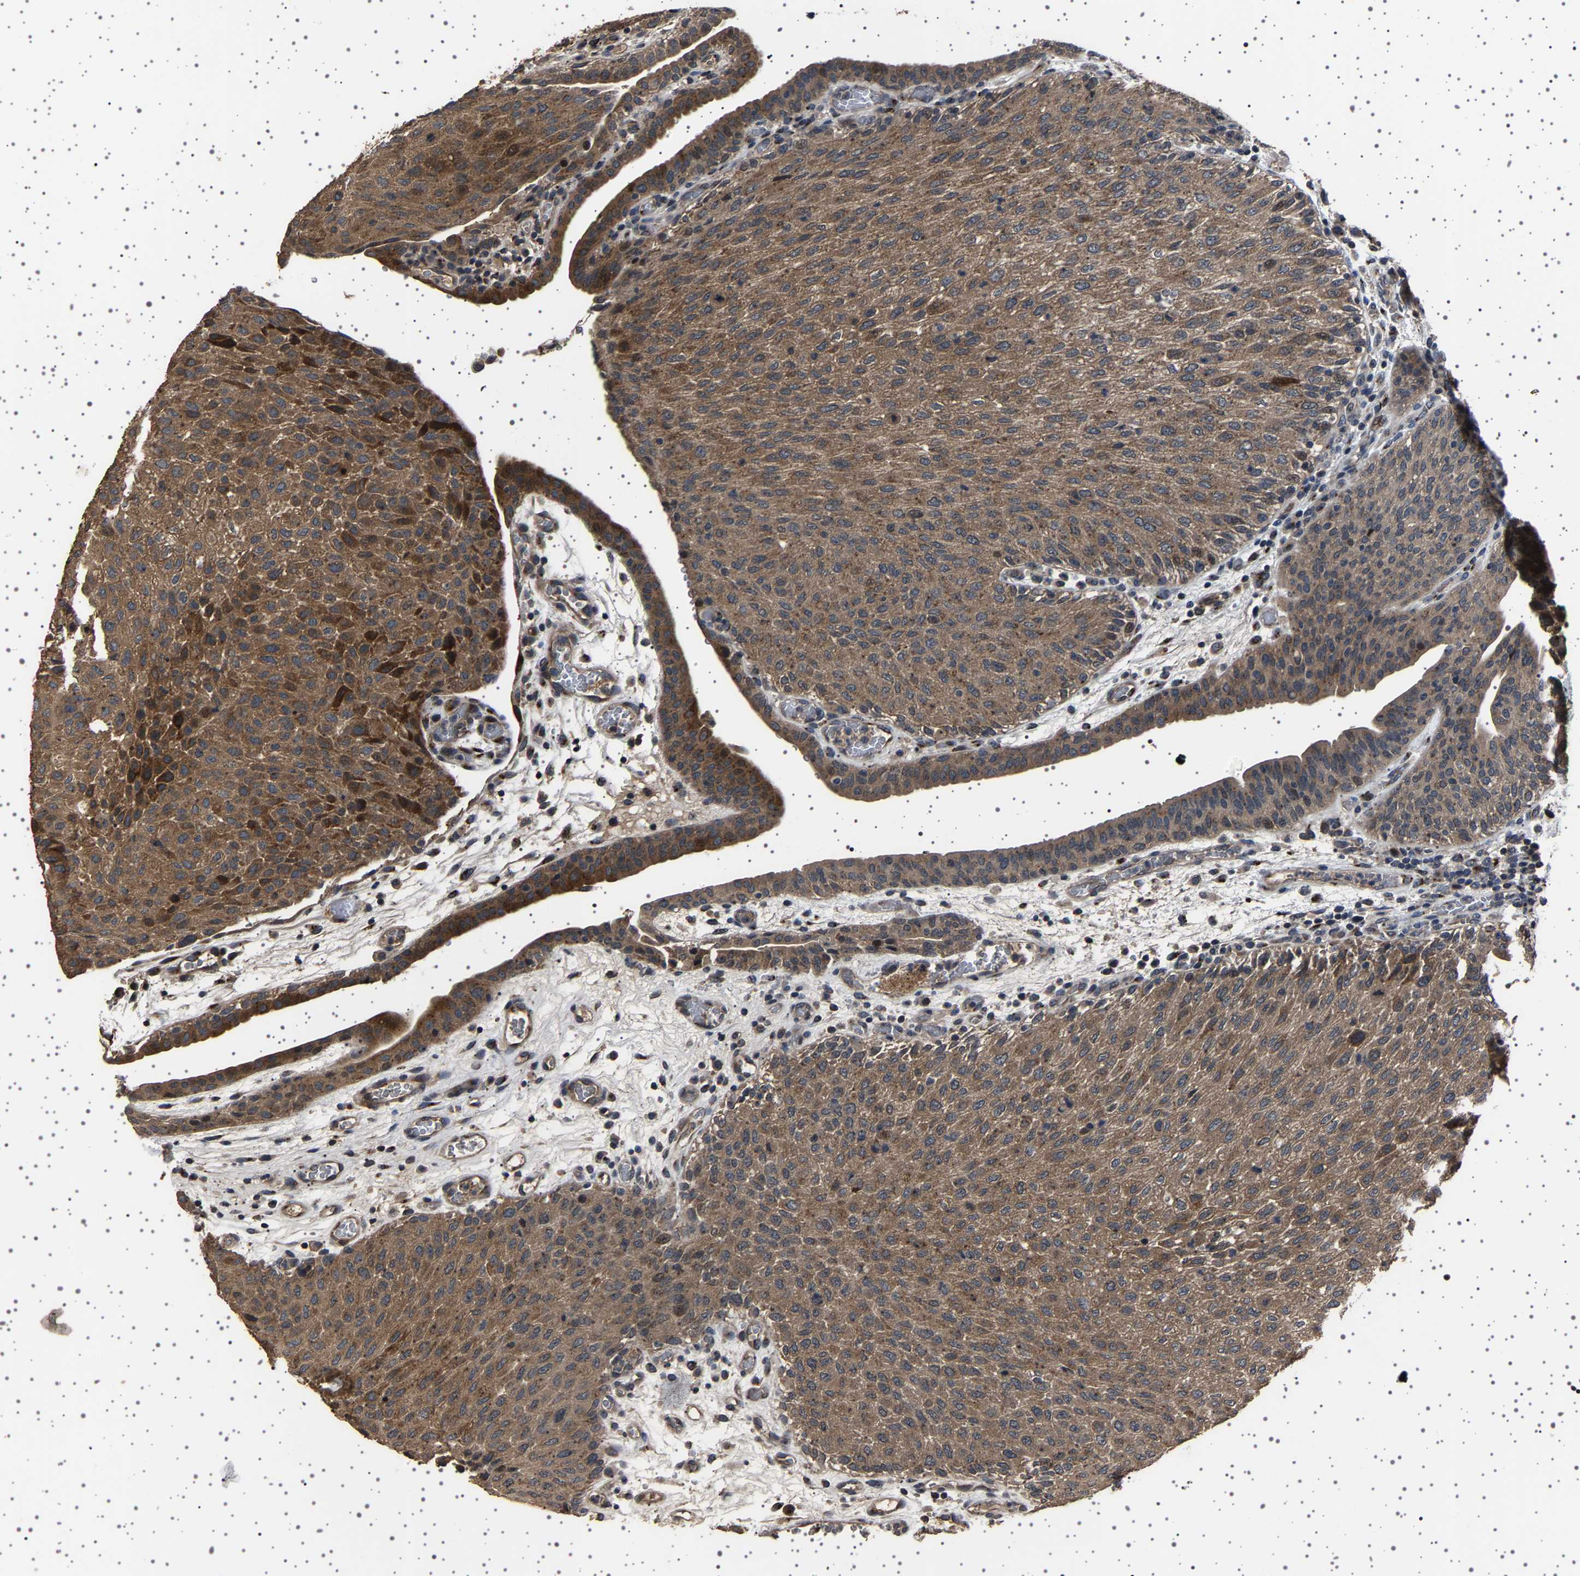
{"staining": {"intensity": "moderate", "quantity": ">75%", "location": "cytoplasmic/membranous"}, "tissue": "urothelial cancer", "cell_type": "Tumor cells", "image_type": "cancer", "snomed": [{"axis": "morphology", "description": "Urothelial carcinoma, Low grade"}, {"axis": "morphology", "description": "Urothelial carcinoma, High grade"}, {"axis": "topography", "description": "Urinary bladder"}], "caption": "Approximately >75% of tumor cells in human high-grade urothelial carcinoma display moderate cytoplasmic/membranous protein expression as visualized by brown immunohistochemical staining.", "gene": "NCKAP1", "patient": {"sex": "male", "age": 35}}